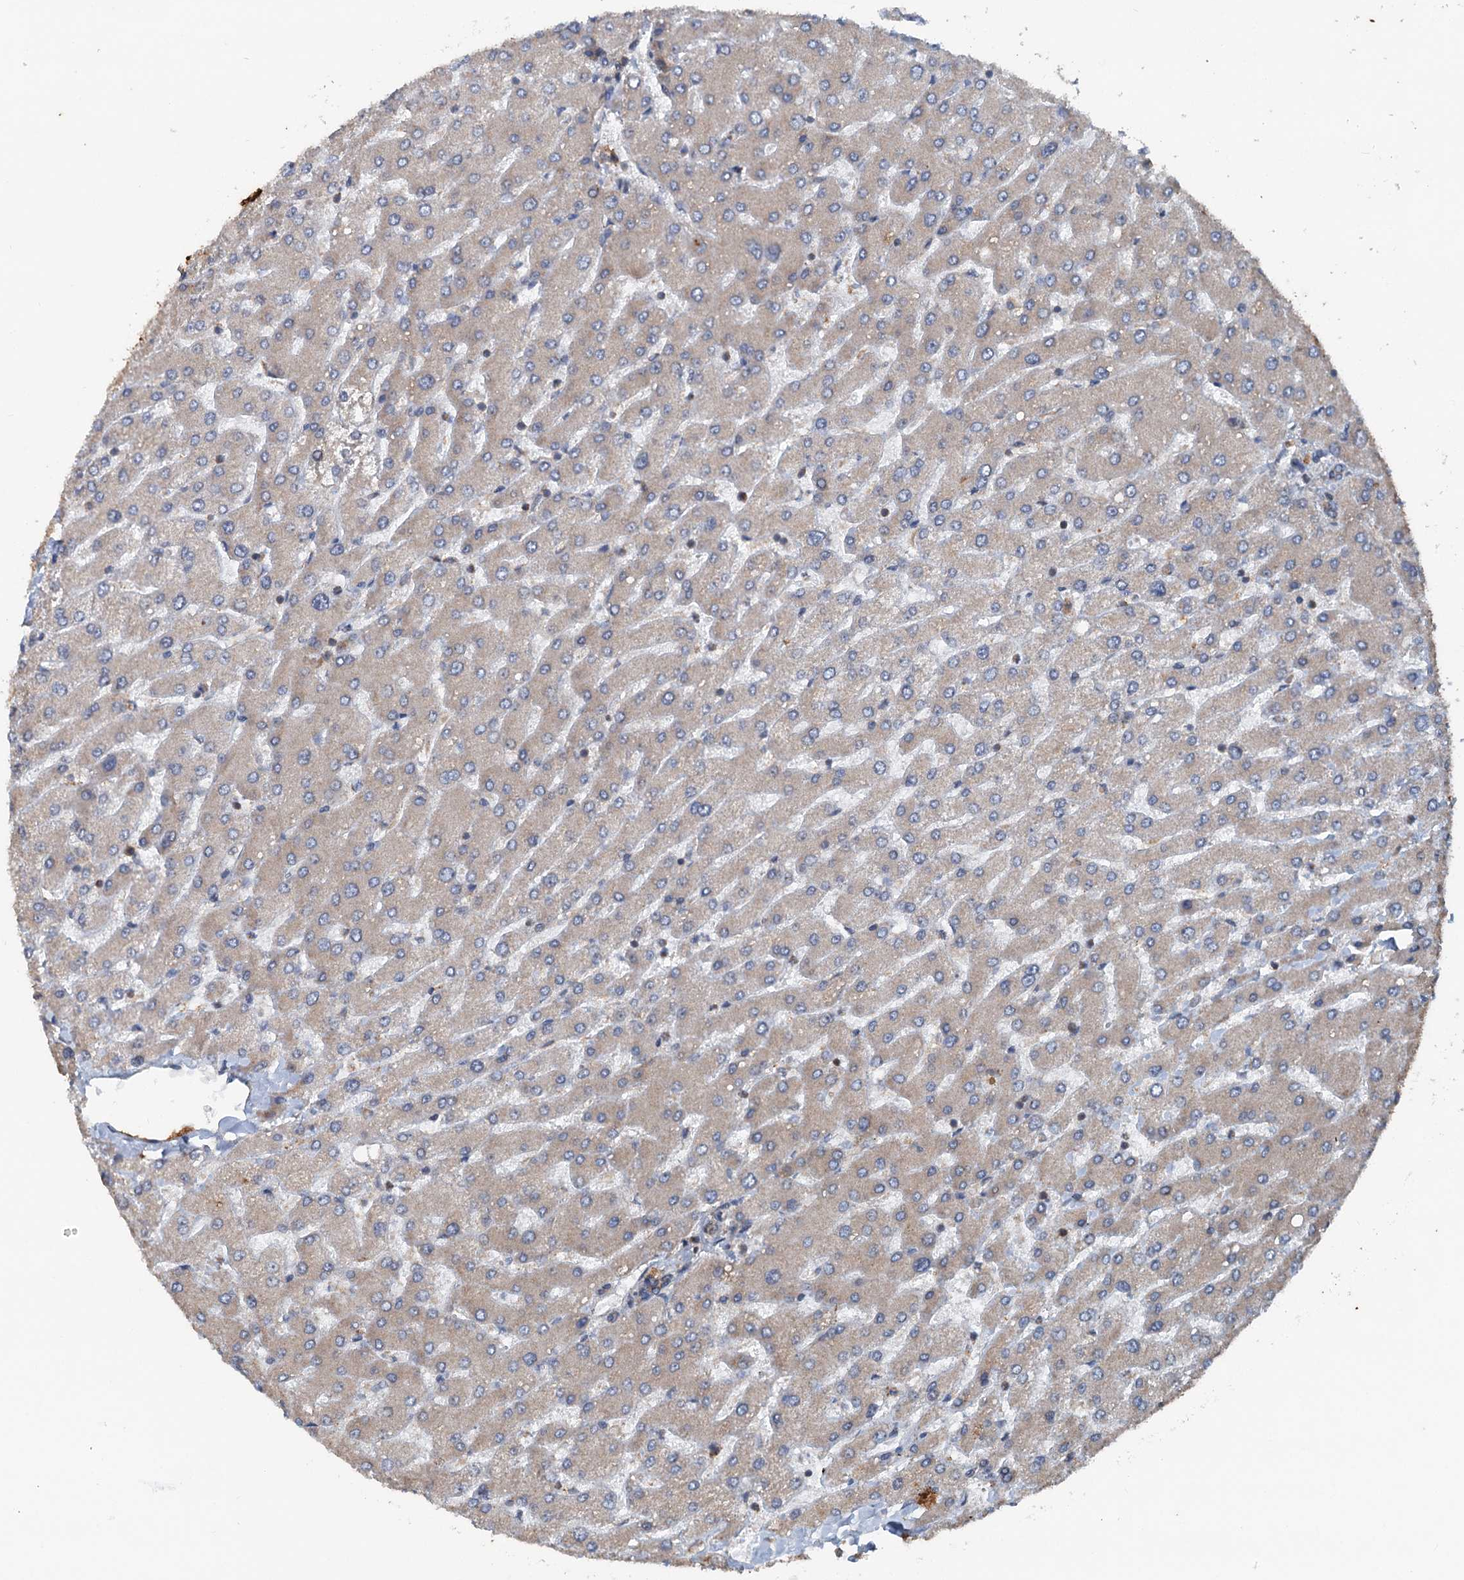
{"staining": {"intensity": "moderate", "quantity": "25%-75%", "location": "cytoplasmic/membranous"}, "tissue": "liver", "cell_type": "Cholangiocytes", "image_type": "normal", "snomed": [{"axis": "morphology", "description": "Normal tissue, NOS"}, {"axis": "topography", "description": "Liver"}], "caption": "High-power microscopy captured an immunohistochemistry histopathology image of benign liver, revealing moderate cytoplasmic/membranous staining in about 25%-75% of cholangiocytes.", "gene": "TEDC1", "patient": {"sex": "male", "age": 55}}